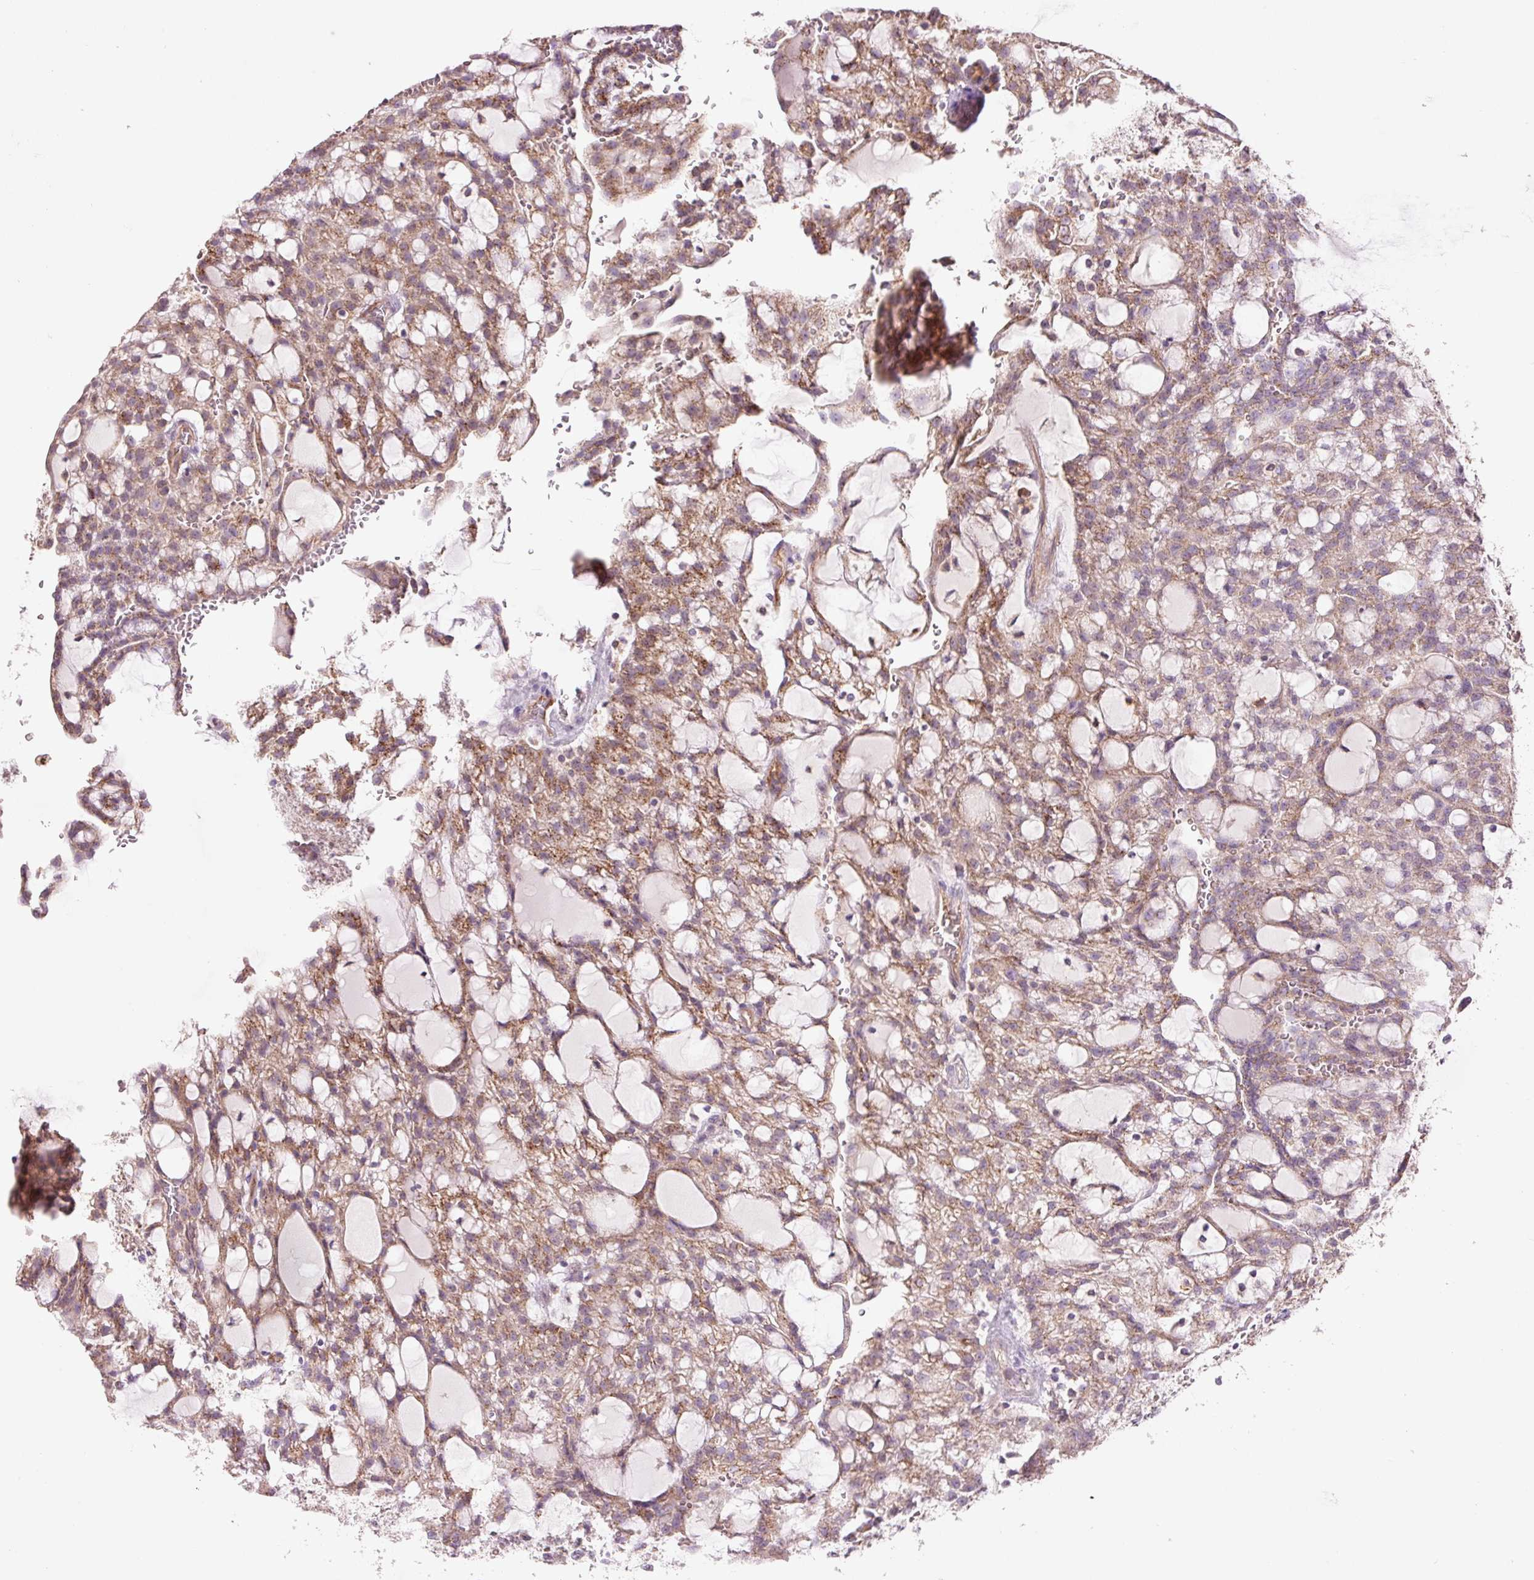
{"staining": {"intensity": "moderate", "quantity": ">75%", "location": "cytoplasmic/membranous"}, "tissue": "renal cancer", "cell_type": "Tumor cells", "image_type": "cancer", "snomed": [{"axis": "morphology", "description": "Adenocarcinoma, NOS"}, {"axis": "topography", "description": "Kidney"}], "caption": "Immunohistochemical staining of renal adenocarcinoma shows medium levels of moderate cytoplasmic/membranous positivity in approximately >75% of tumor cells. The staining is performed using DAB brown chromogen to label protein expression. The nuclei are counter-stained blue using hematoxylin.", "gene": "SLC1A4", "patient": {"sex": "male", "age": 63}}